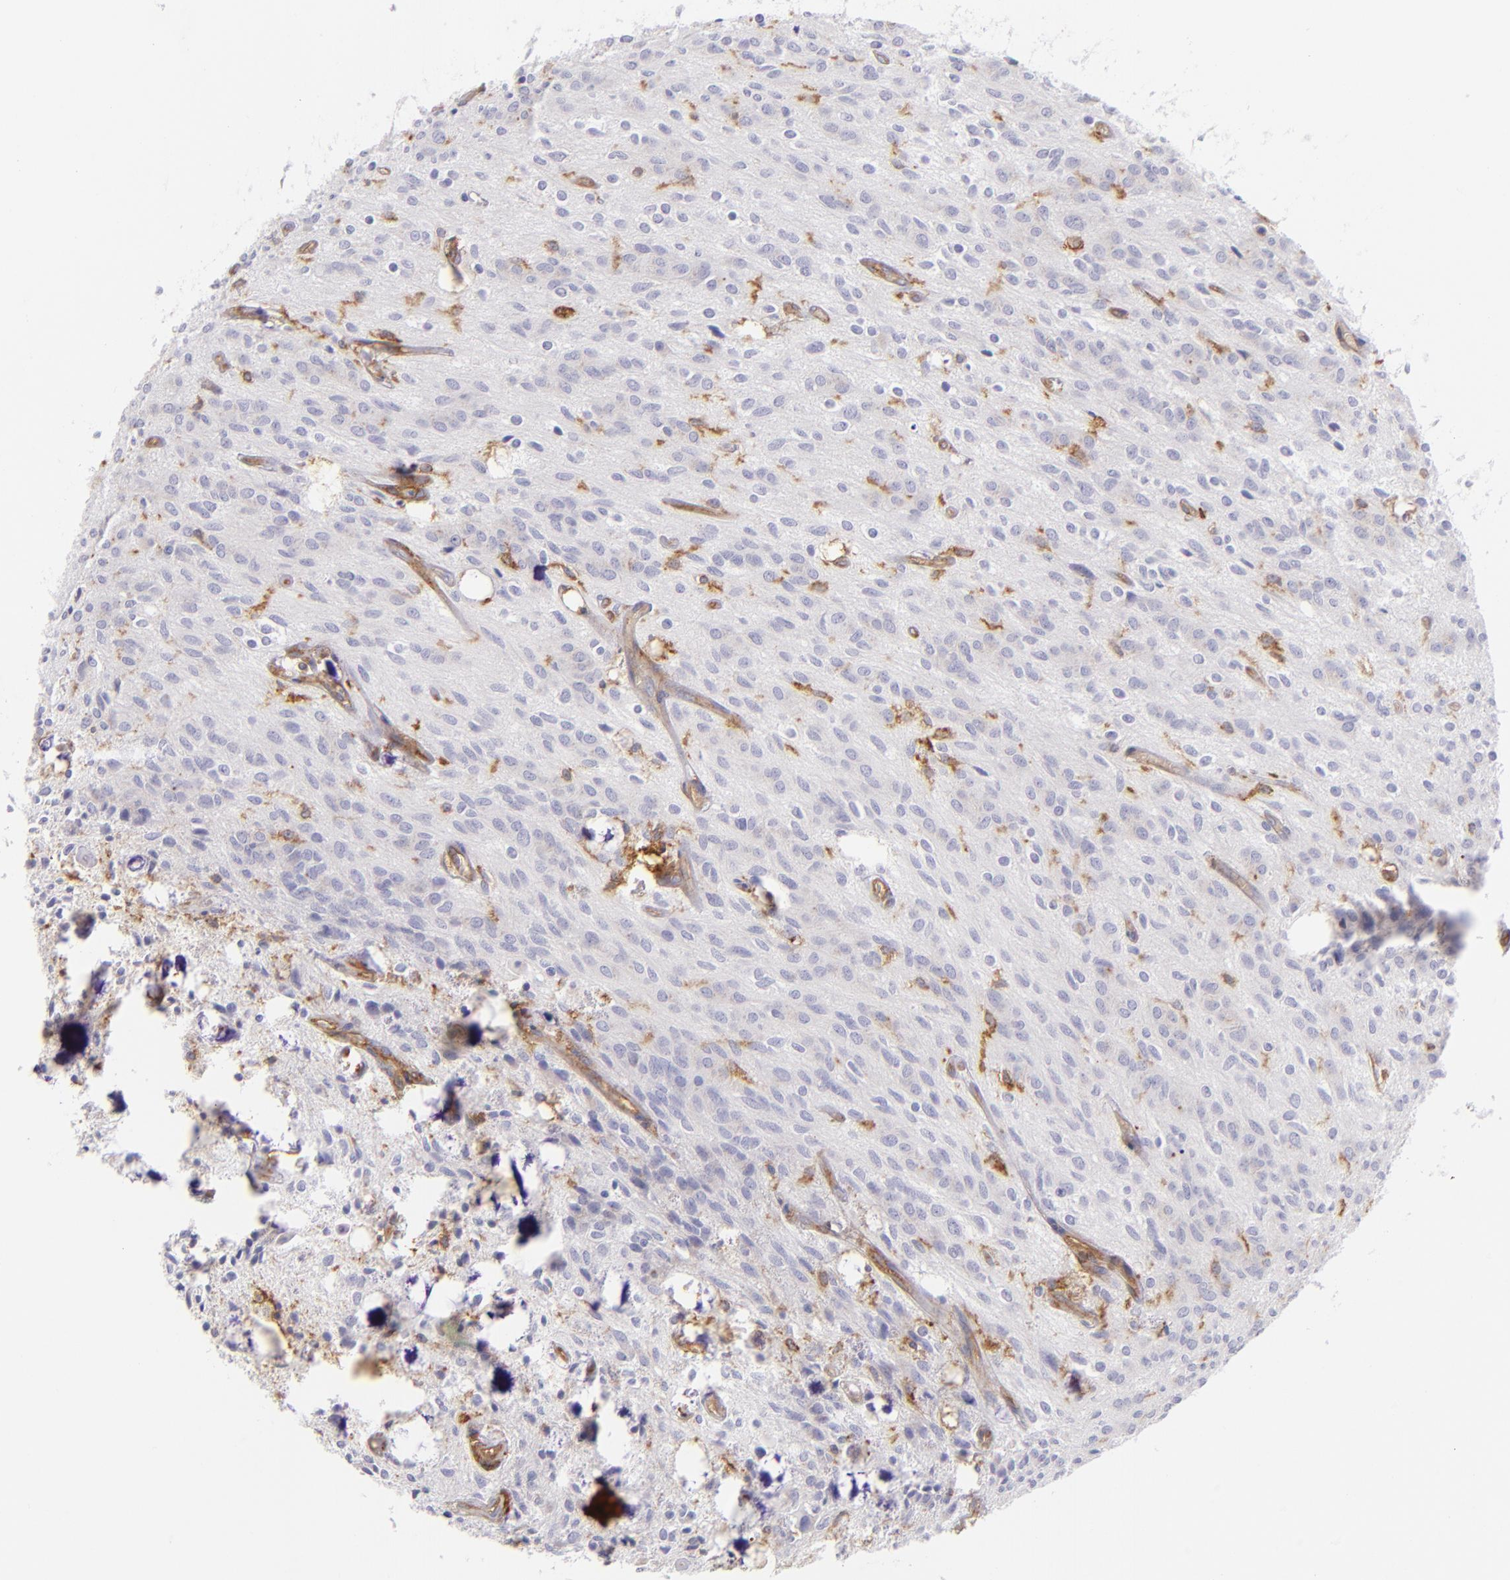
{"staining": {"intensity": "weak", "quantity": "<25%", "location": "cytoplasmic/membranous"}, "tissue": "glioma", "cell_type": "Tumor cells", "image_type": "cancer", "snomed": [{"axis": "morphology", "description": "Glioma, malignant, Low grade"}, {"axis": "topography", "description": "Brain"}], "caption": "There is no significant expression in tumor cells of glioma. (DAB IHC, high magnification).", "gene": "ENTPD1", "patient": {"sex": "female", "age": 15}}